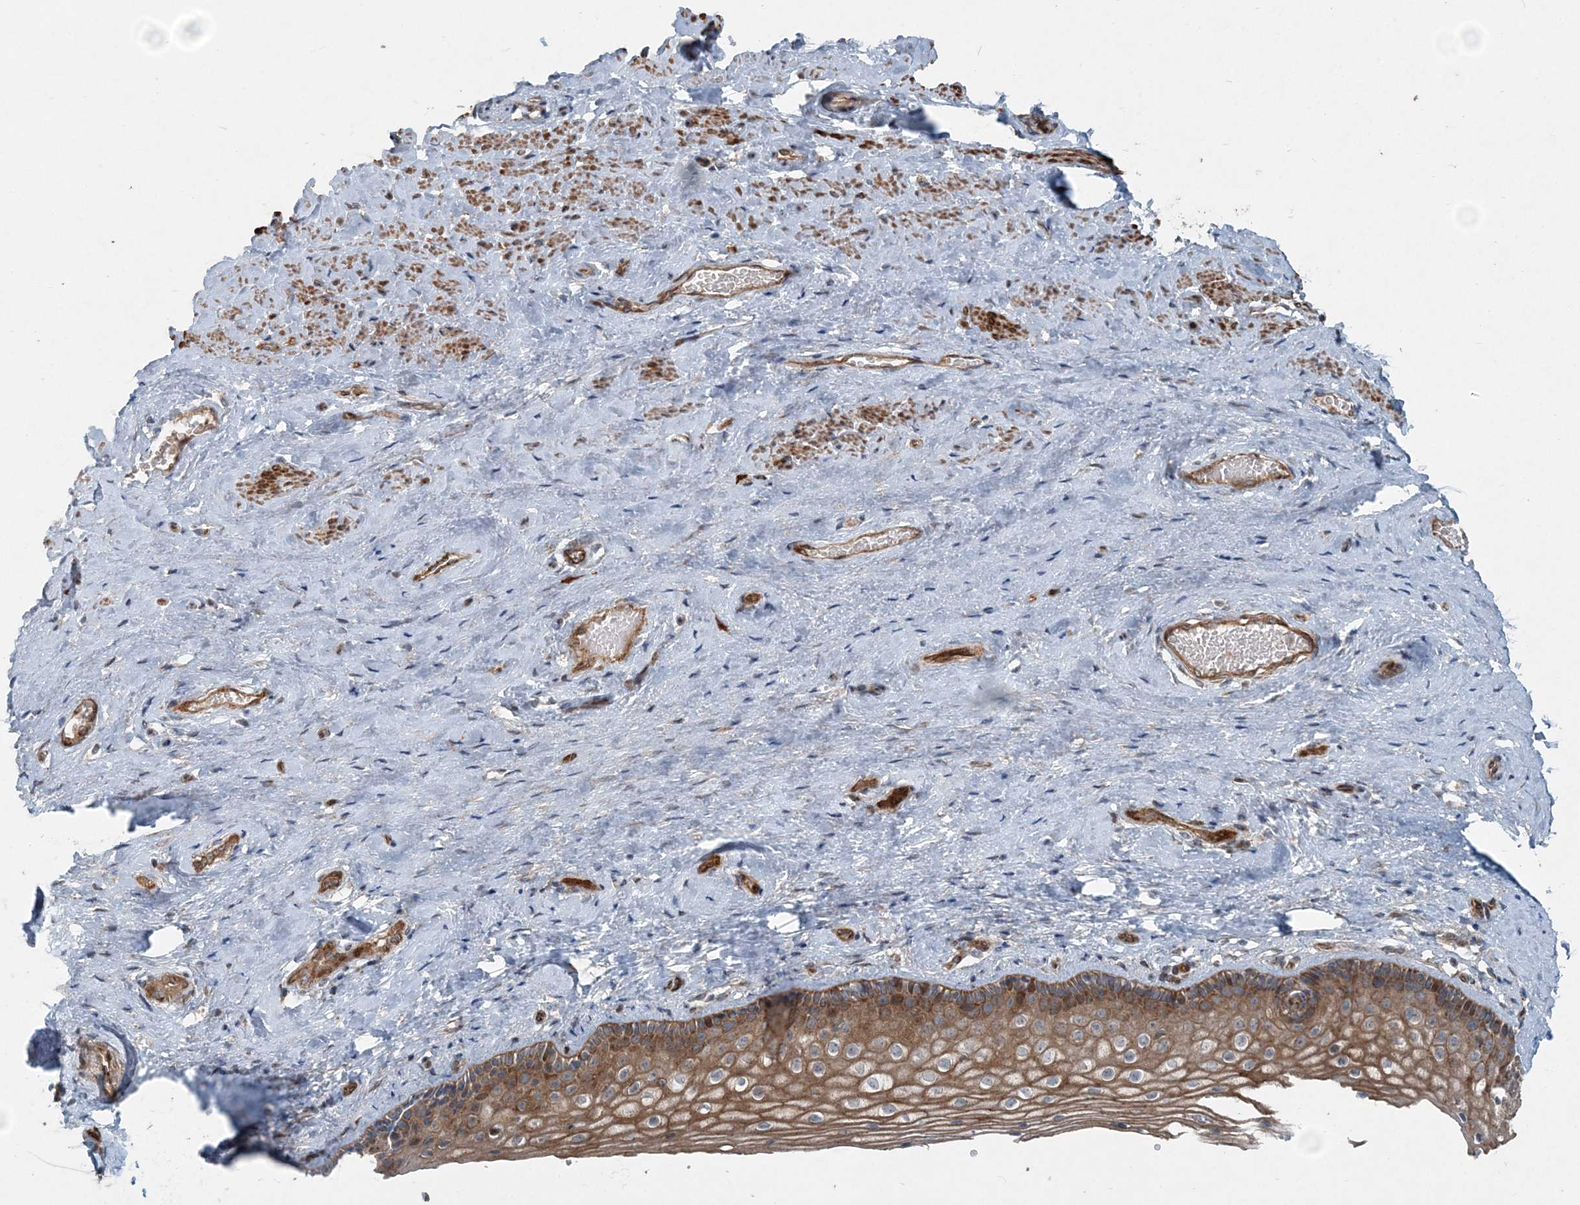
{"staining": {"intensity": "moderate", "quantity": ">75%", "location": "cytoplasmic/membranous"}, "tissue": "vagina", "cell_type": "Squamous epithelial cells", "image_type": "normal", "snomed": [{"axis": "morphology", "description": "Normal tissue, NOS"}, {"axis": "topography", "description": "Vagina"}], "caption": "Immunohistochemistry (DAB) staining of benign vagina reveals moderate cytoplasmic/membranous protein staining in approximately >75% of squamous epithelial cells.", "gene": "INTU", "patient": {"sex": "female", "age": 46}}